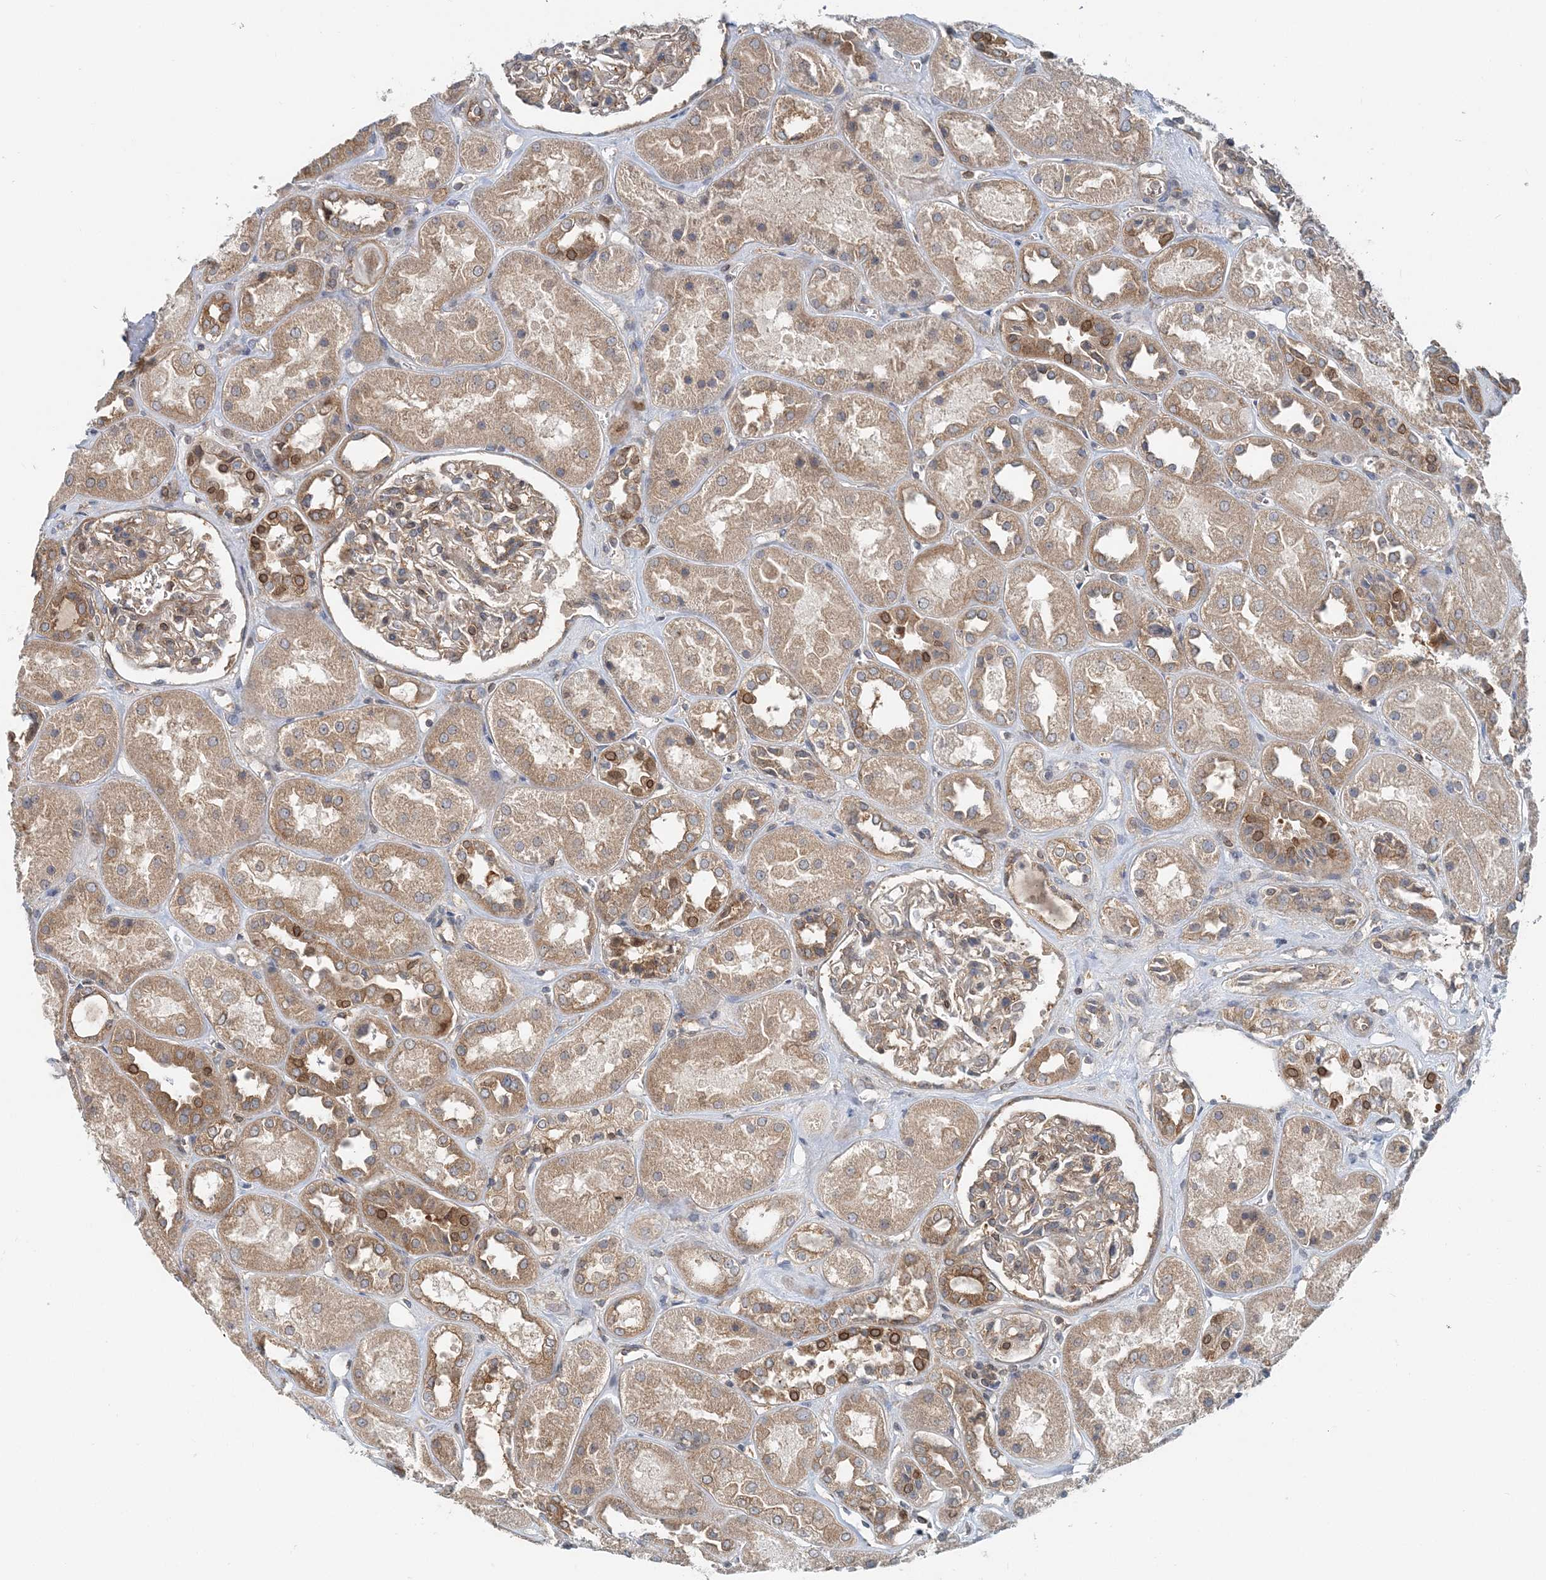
{"staining": {"intensity": "moderate", "quantity": "25%-75%", "location": "cytoplasmic/membranous"}, "tissue": "kidney", "cell_type": "Cells in glomeruli", "image_type": "normal", "snomed": [{"axis": "morphology", "description": "Normal tissue, NOS"}, {"axis": "topography", "description": "Kidney"}], "caption": "Immunohistochemical staining of normal kidney exhibits moderate cytoplasmic/membranous protein staining in approximately 25%-75% of cells in glomeruli.", "gene": "MOB4", "patient": {"sex": "male", "age": 70}}